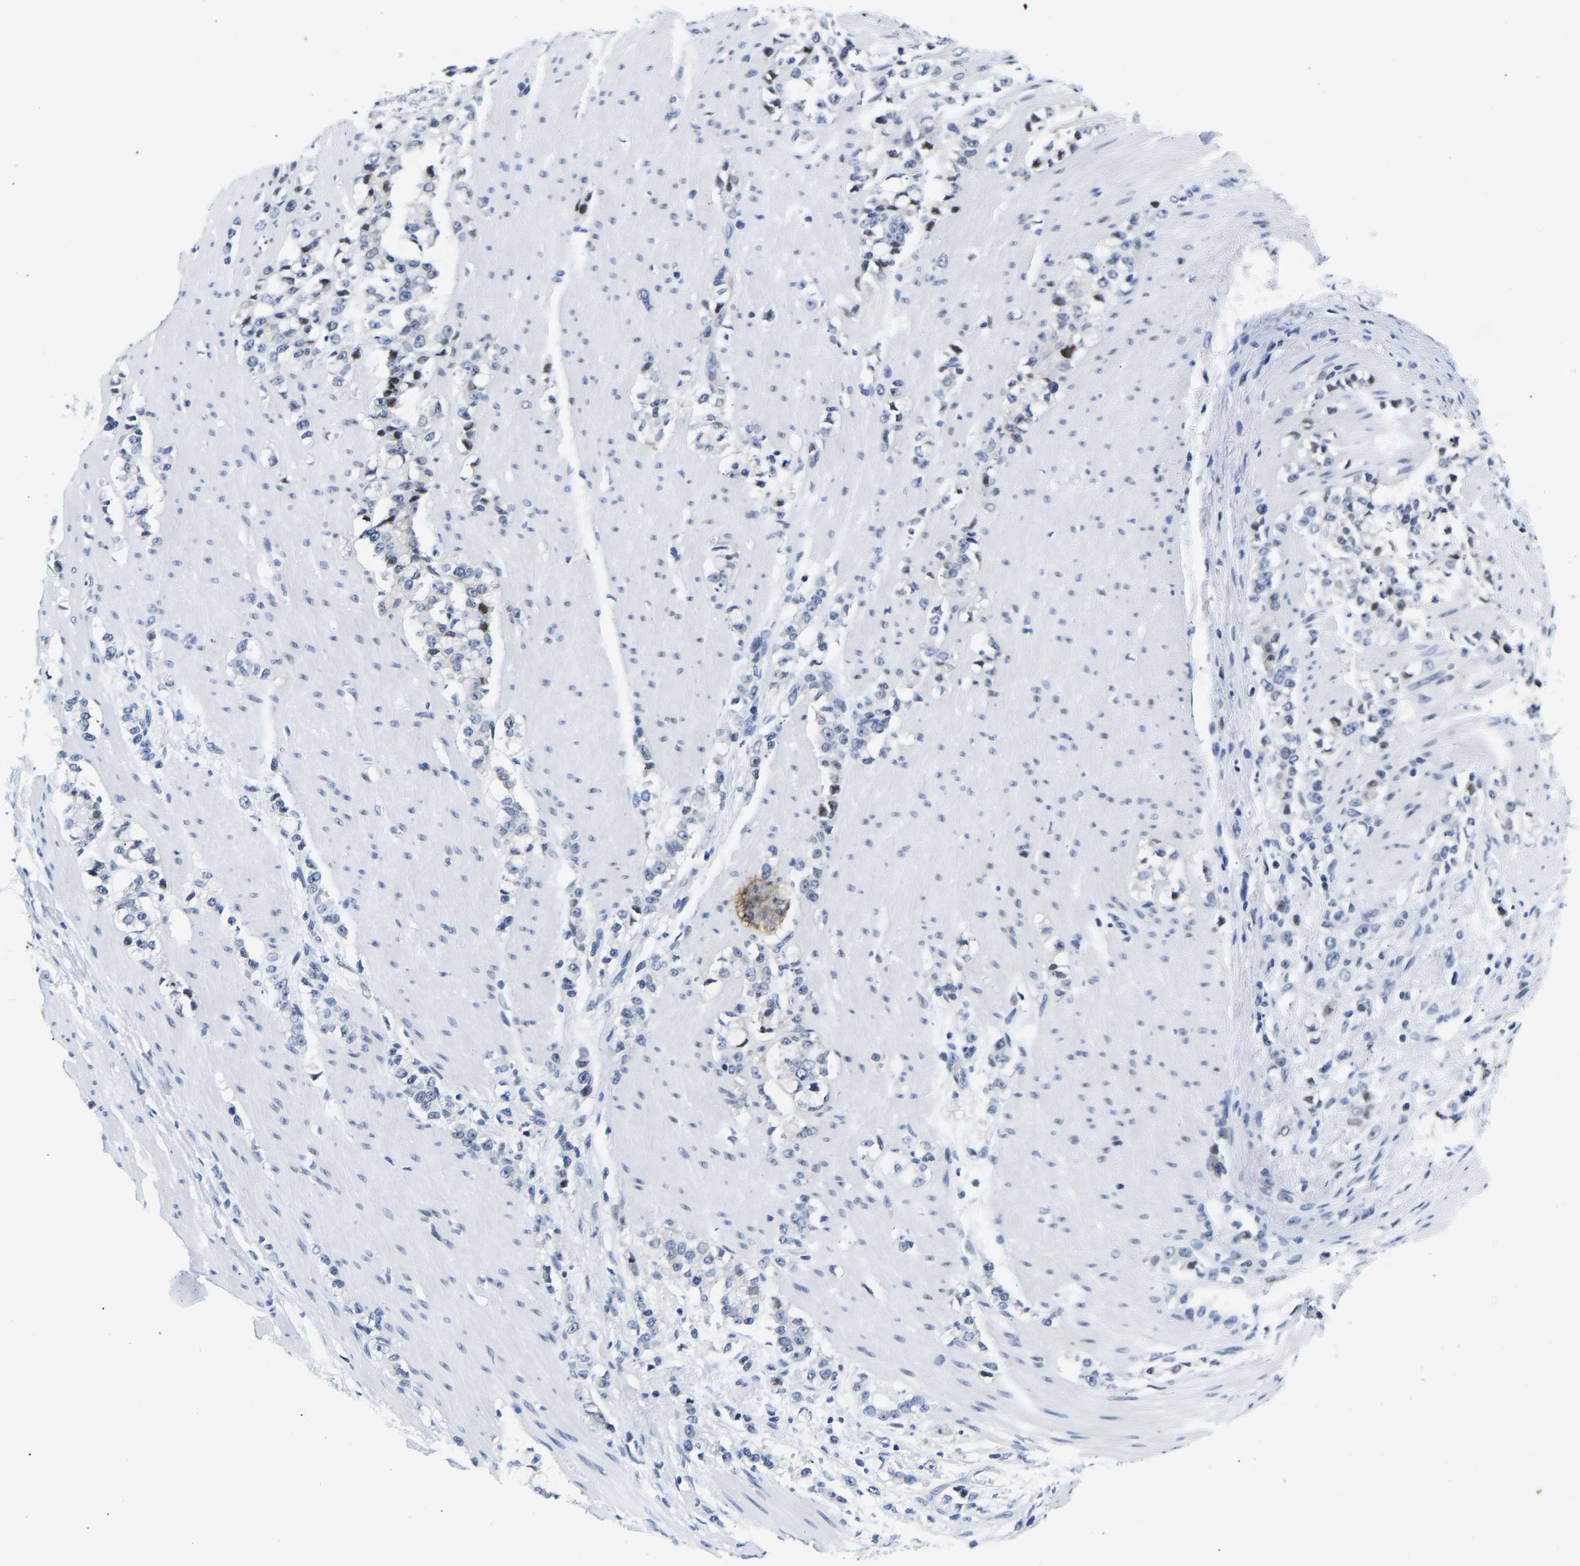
{"staining": {"intensity": "moderate", "quantity": "<25%", "location": "nuclear"}, "tissue": "stomach cancer", "cell_type": "Tumor cells", "image_type": "cancer", "snomed": [{"axis": "morphology", "description": "Adenocarcinoma, NOS"}, {"axis": "topography", "description": "Stomach, lower"}], "caption": "A high-resolution photomicrograph shows immunohistochemistry staining of stomach cancer, which demonstrates moderate nuclear positivity in approximately <25% of tumor cells. (DAB (3,3'-diaminobenzidine) IHC, brown staining for protein, blue staining for nuclei).", "gene": "PTRHD1", "patient": {"sex": "male", "age": 88}}